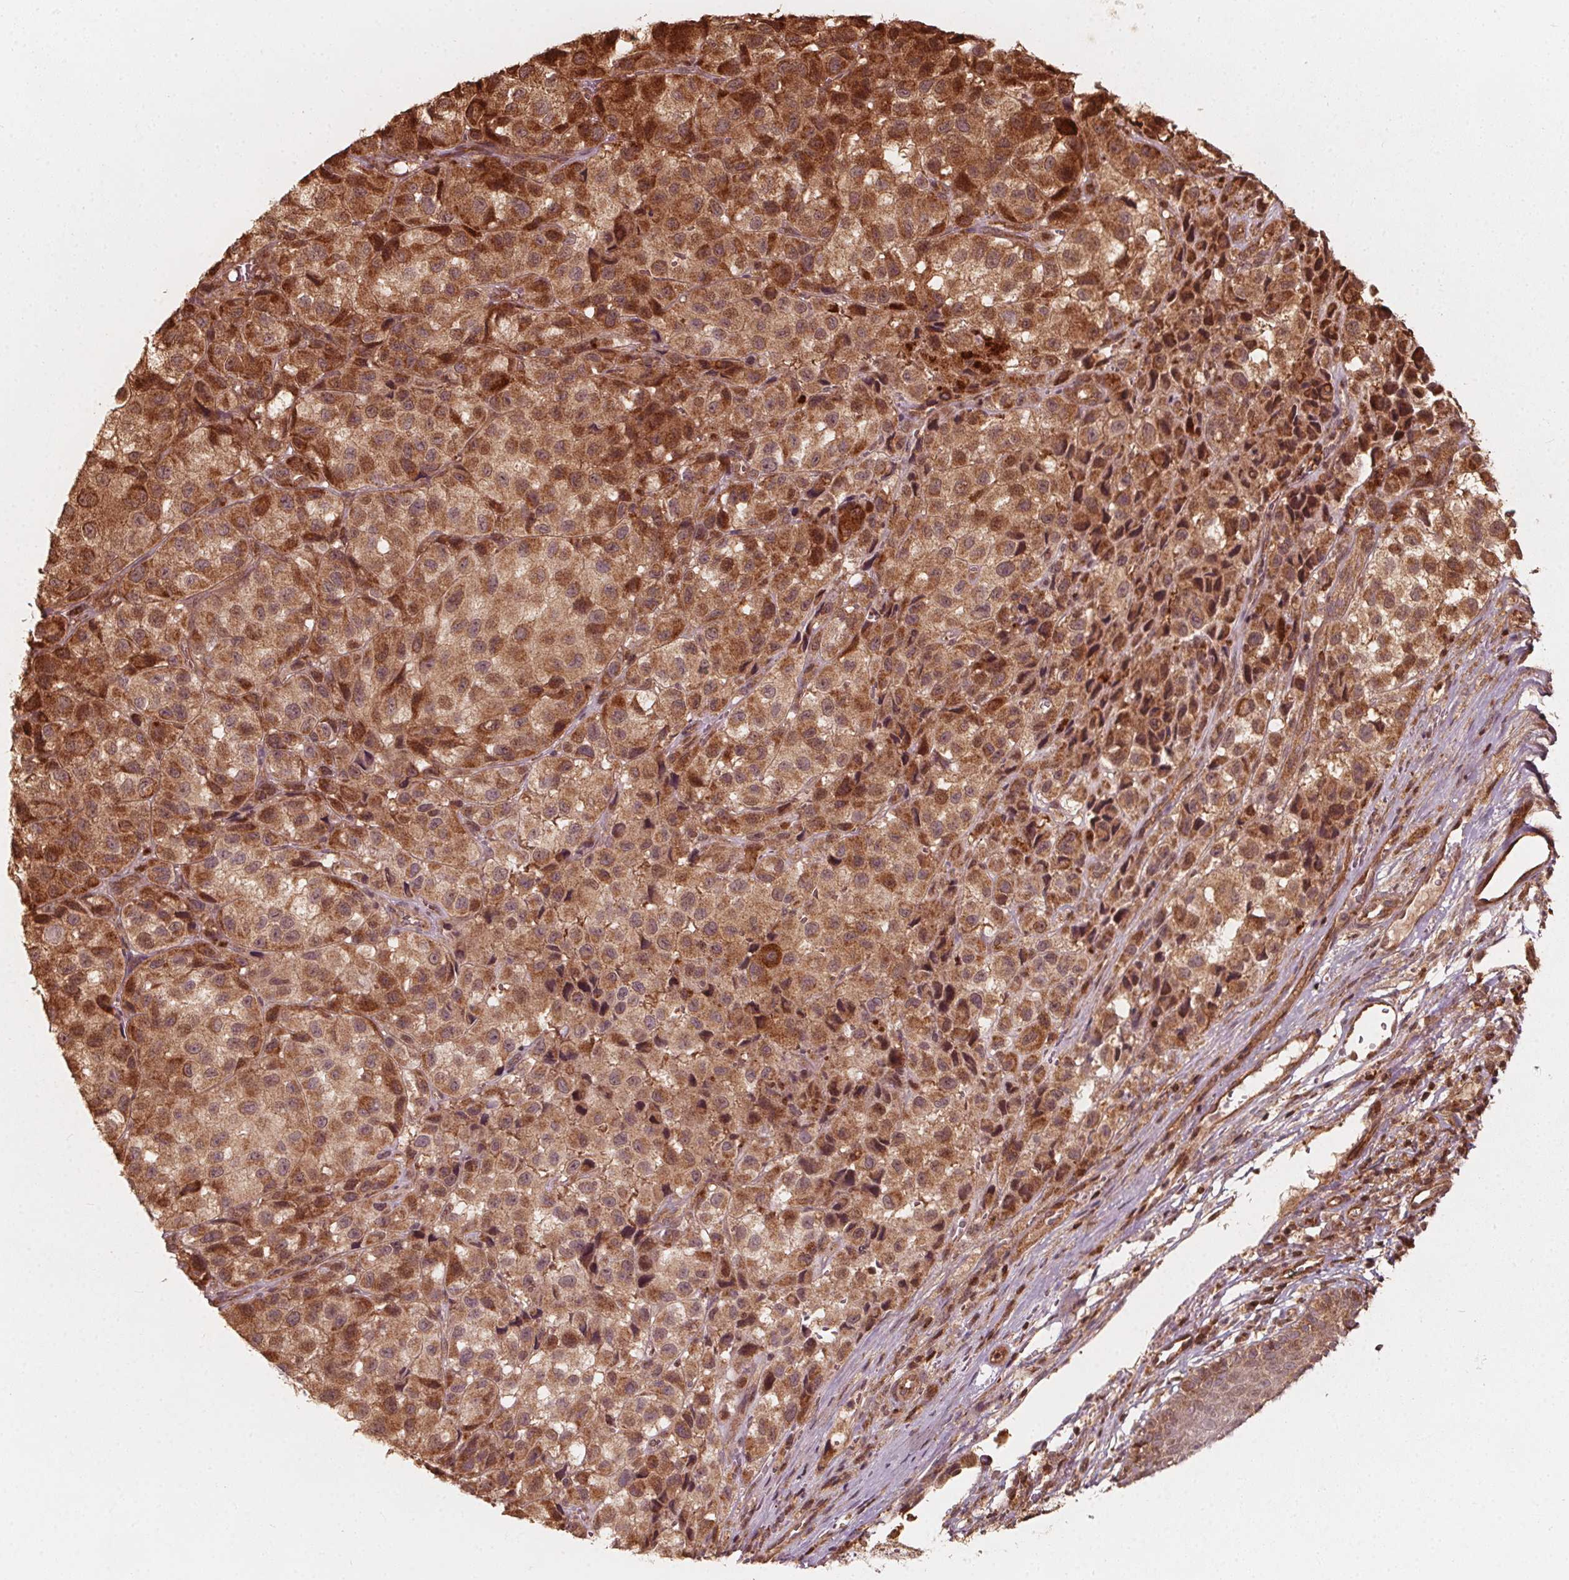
{"staining": {"intensity": "strong", "quantity": "25%-75%", "location": "cytoplasmic/membranous"}, "tissue": "melanoma", "cell_type": "Tumor cells", "image_type": "cancer", "snomed": [{"axis": "morphology", "description": "Malignant melanoma, NOS"}, {"axis": "topography", "description": "Skin"}], "caption": "Immunohistochemical staining of malignant melanoma exhibits high levels of strong cytoplasmic/membranous staining in approximately 25%-75% of tumor cells.", "gene": "AIP", "patient": {"sex": "male", "age": 93}}